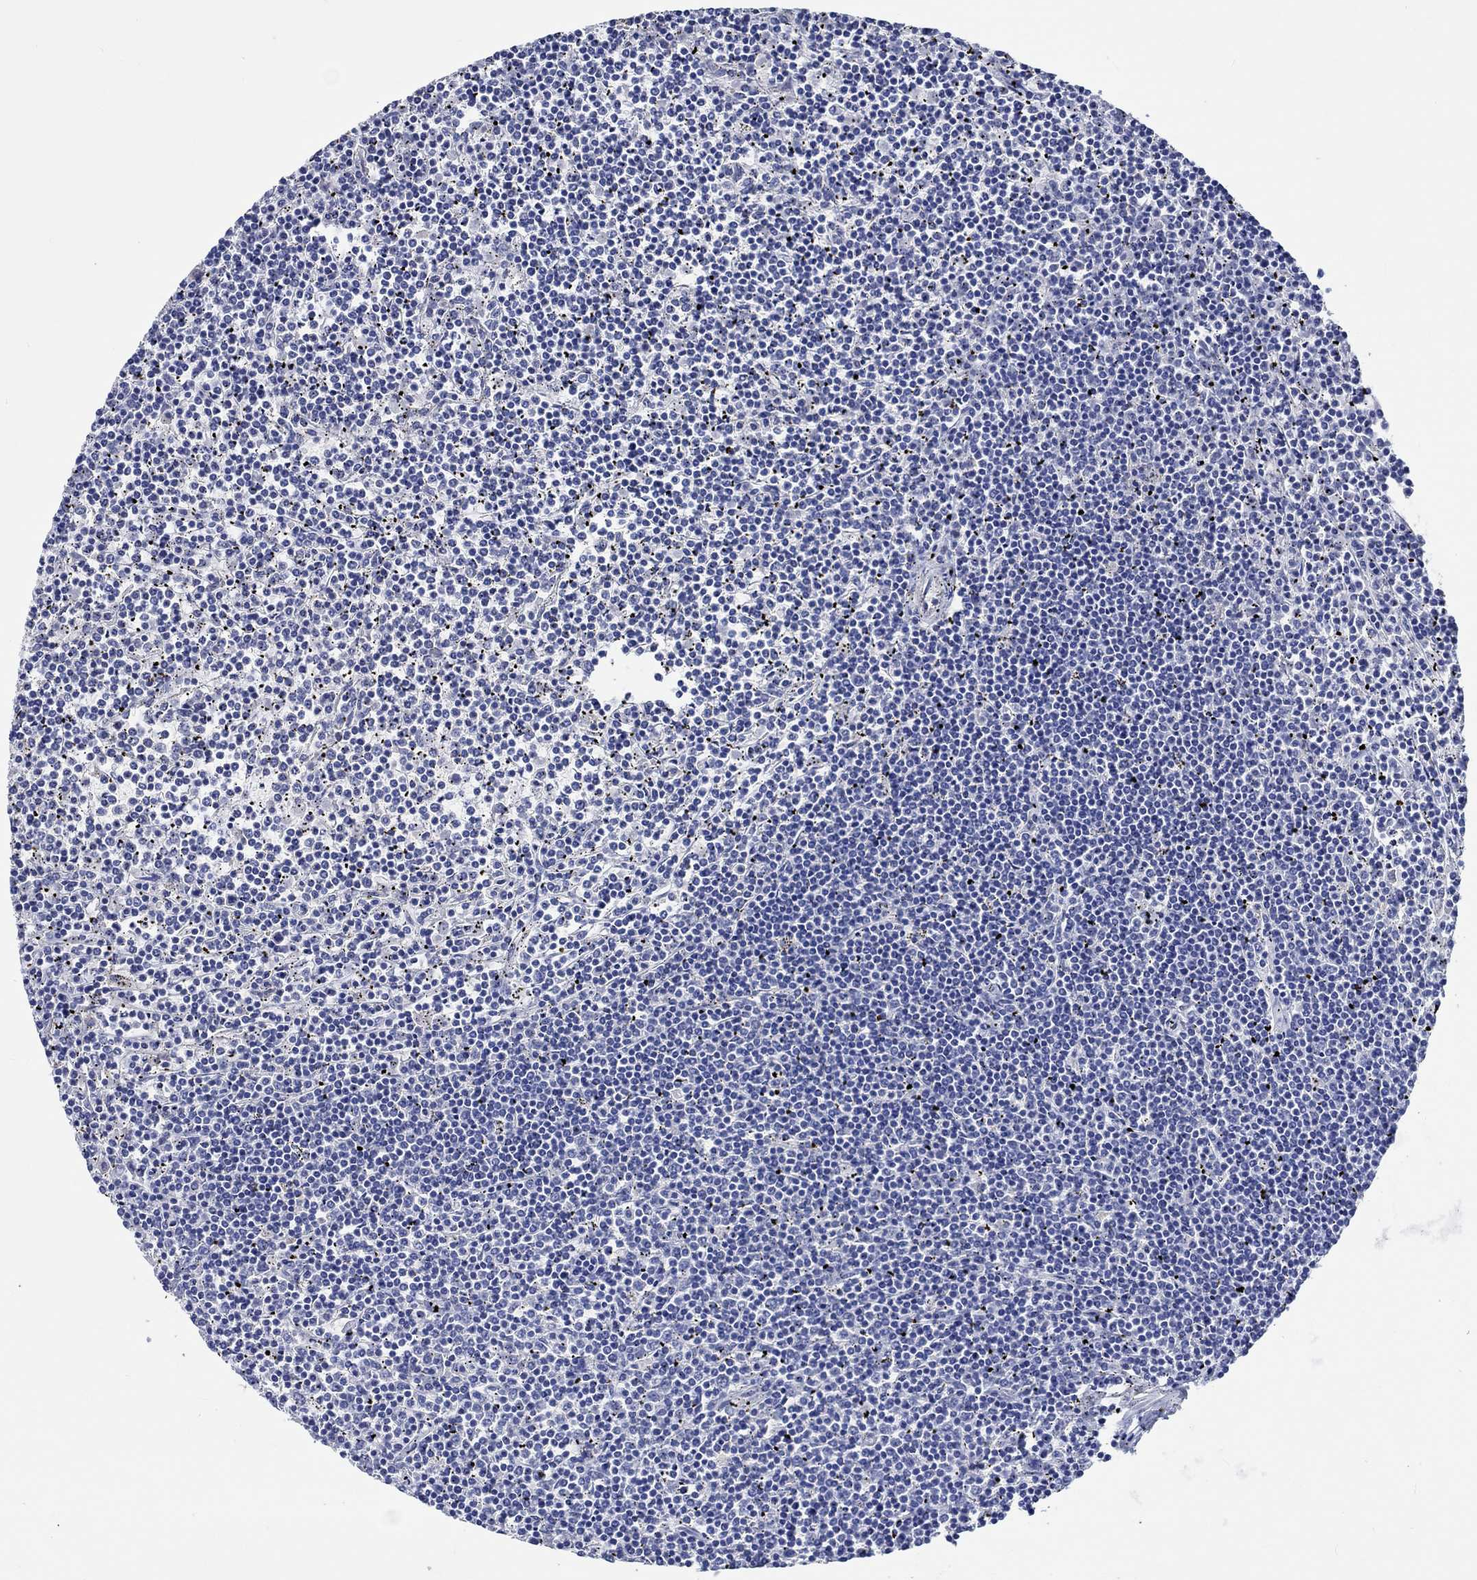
{"staining": {"intensity": "negative", "quantity": "none", "location": "none"}, "tissue": "lymphoma", "cell_type": "Tumor cells", "image_type": "cancer", "snomed": [{"axis": "morphology", "description": "Malignant lymphoma, non-Hodgkin's type, Low grade"}, {"axis": "topography", "description": "Spleen"}], "caption": "This image is of malignant lymphoma, non-Hodgkin's type (low-grade) stained with immunohistochemistry (IHC) to label a protein in brown with the nuclei are counter-stained blue. There is no staining in tumor cells. Brightfield microscopy of immunohistochemistry (IHC) stained with DAB (3,3'-diaminobenzidine) (brown) and hematoxylin (blue), captured at high magnification.", "gene": "SHISA4", "patient": {"sex": "female", "age": 19}}